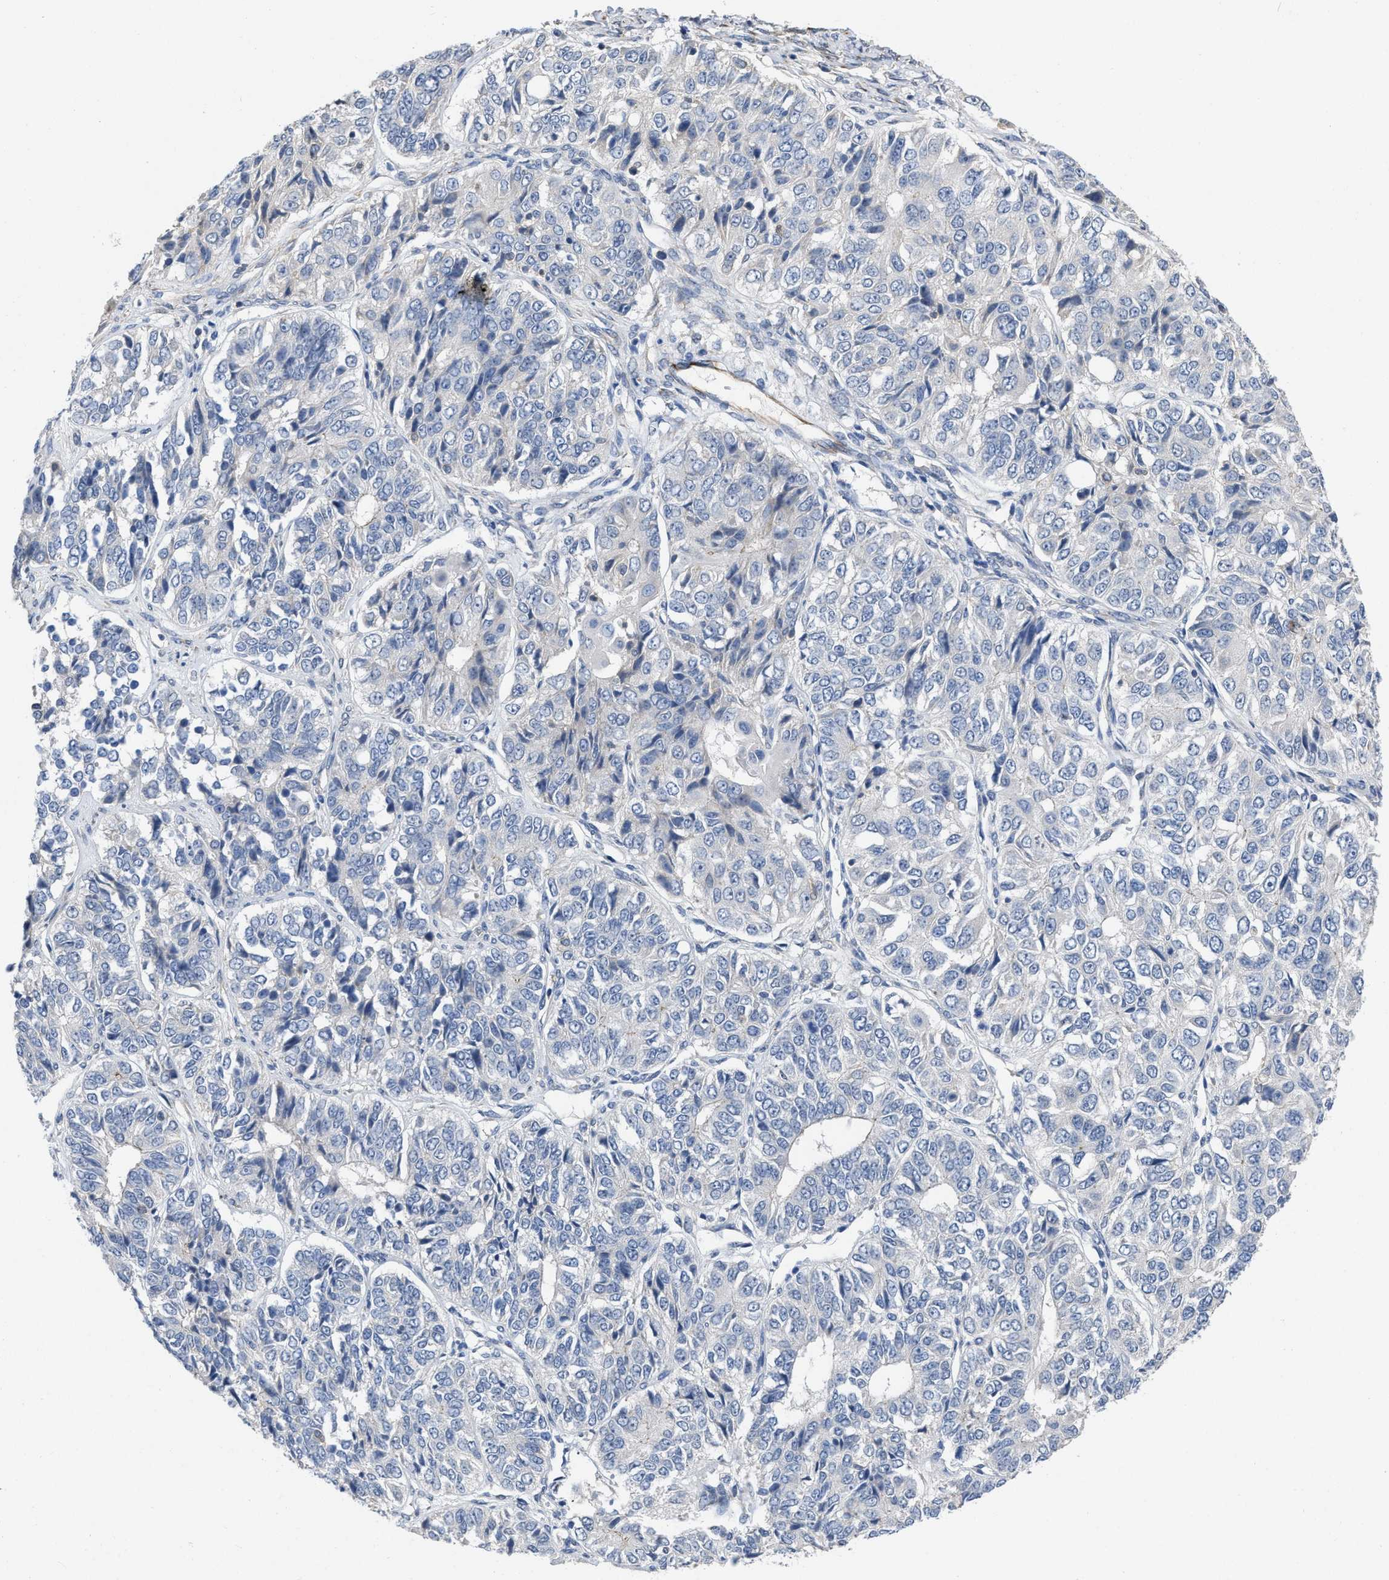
{"staining": {"intensity": "negative", "quantity": "none", "location": "none"}, "tissue": "ovarian cancer", "cell_type": "Tumor cells", "image_type": "cancer", "snomed": [{"axis": "morphology", "description": "Carcinoma, endometroid"}, {"axis": "topography", "description": "Ovary"}], "caption": "This is an IHC image of ovarian cancer (endometroid carcinoma). There is no expression in tumor cells.", "gene": "TMEM131", "patient": {"sex": "female", "age": 51}}